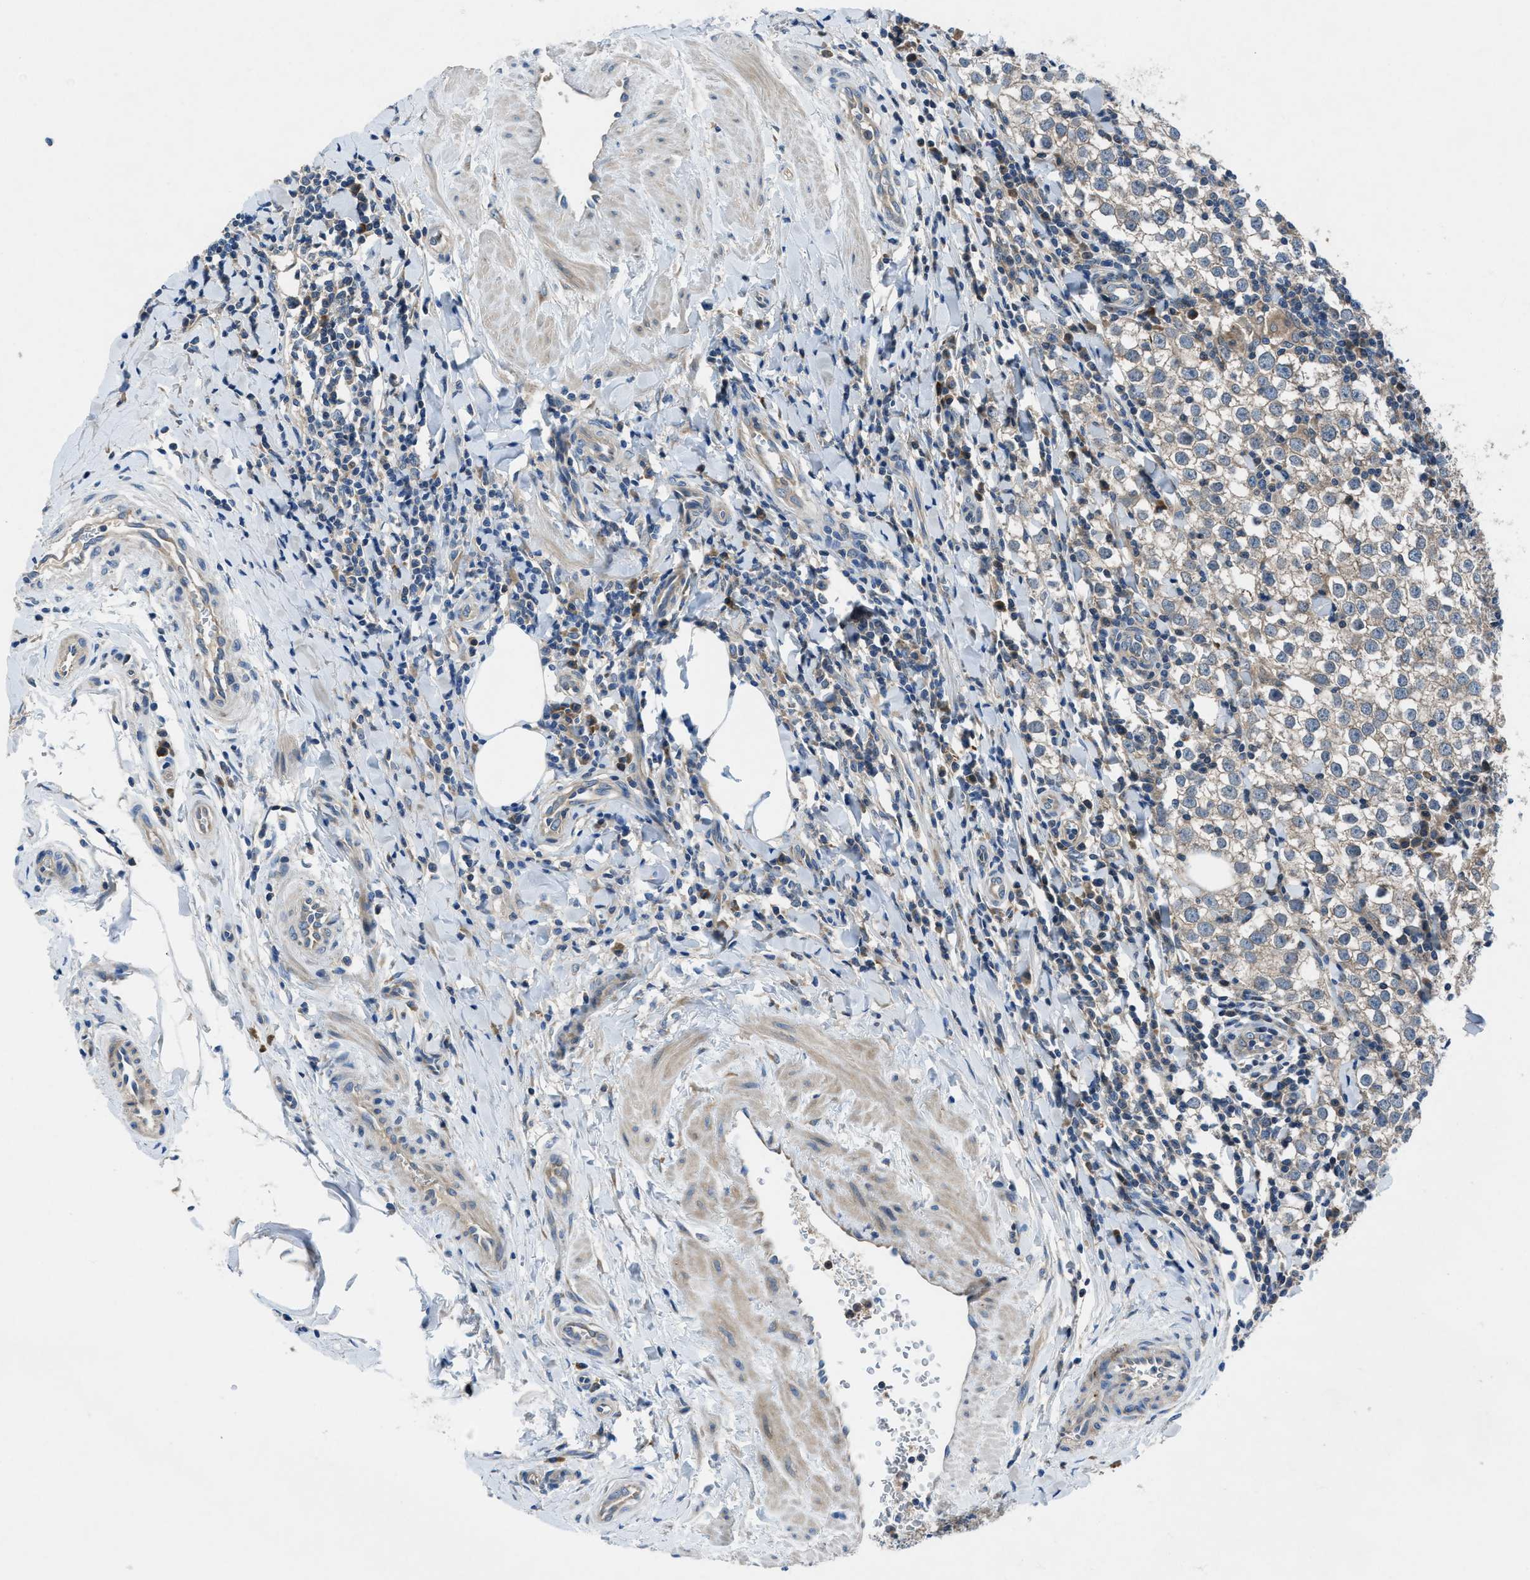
{"staining": {"intensity": "weak", "quantity": "<25%", "location": "cytoplasmic/membranous"}, "tissue": "testis cancer", "cell_type": "Tumor cells", "image_type": "cancer", "snomed": [{"axis": "morphology", "description": "Seminoma, NOS"}, {"axis": "morphology", "description": "Carcinoma, Embryonal, NOS"}, {"axis": "topography", "description": "Testis"}], "caption": "This histopathology image is of testis seminoma stained with IHC to label a protein in brown with the nuclei are counter-stained blue. There is no positivity in tumor cells.", "gene": "MAP3K20", "patient": {"sex": "male", "age": 36}}